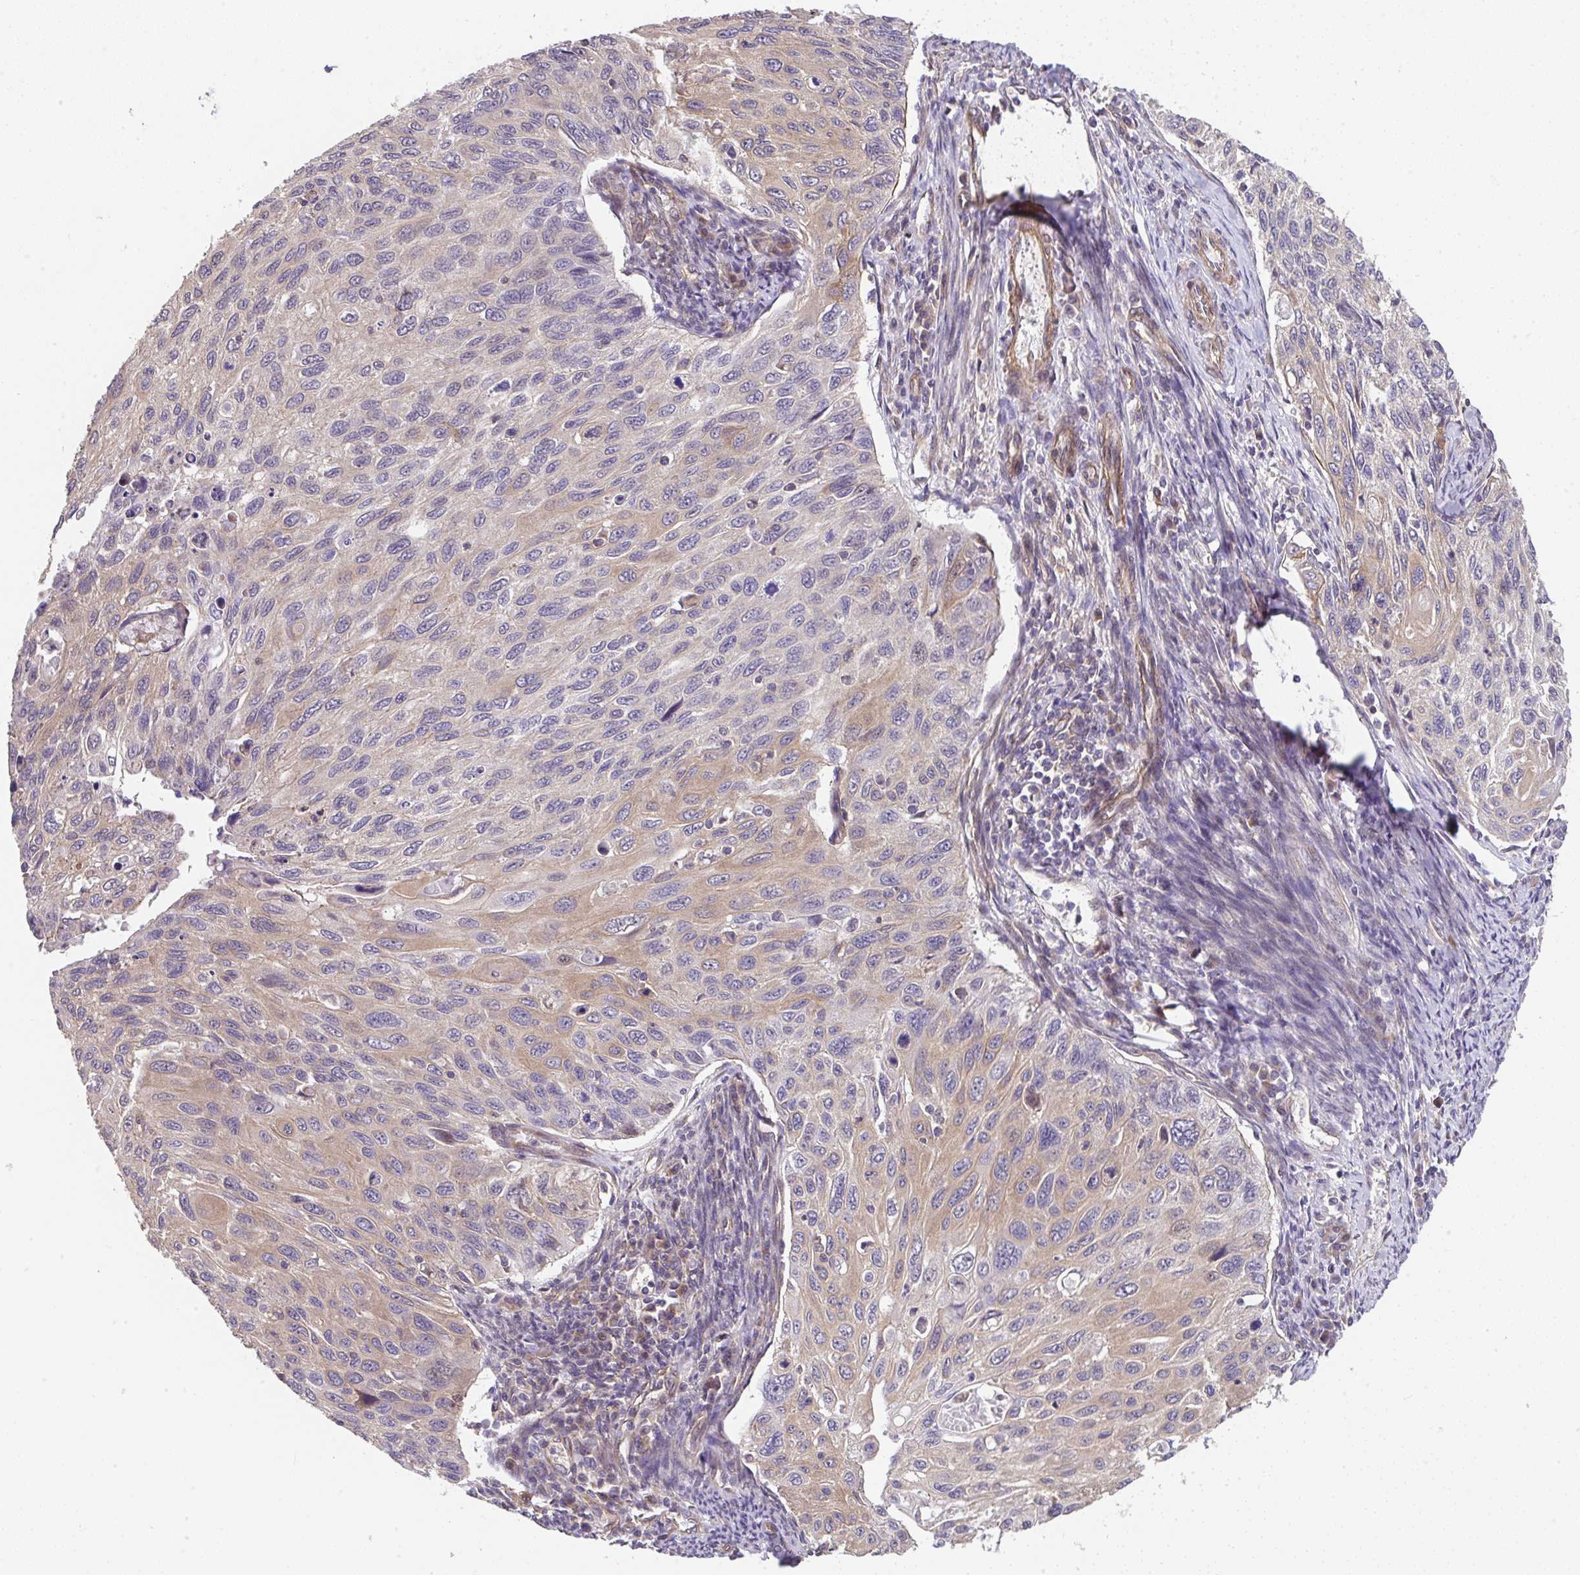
{"staining": {"intensity": "weak", "quantity": "25%-75%", "location": "cytoplasmic/membranous"}, "tissue": "cervical cancer", "cell_type": "Tumor cells", "image_type": "cancer", "snomed": [{"axis": "morphology", "description": "Squamous cell carcinoma, NOS"}, {"axis": "topography", "description": "Cervix"}], "caption": "Tumor cells show low levels of weak cytoplasmic/membranous positivity in about 25%-75% of cells in human squamous cell carcinoma (cervical).", "gene": "ZNF696", "patient": {"sex": "female", "age": 70}}